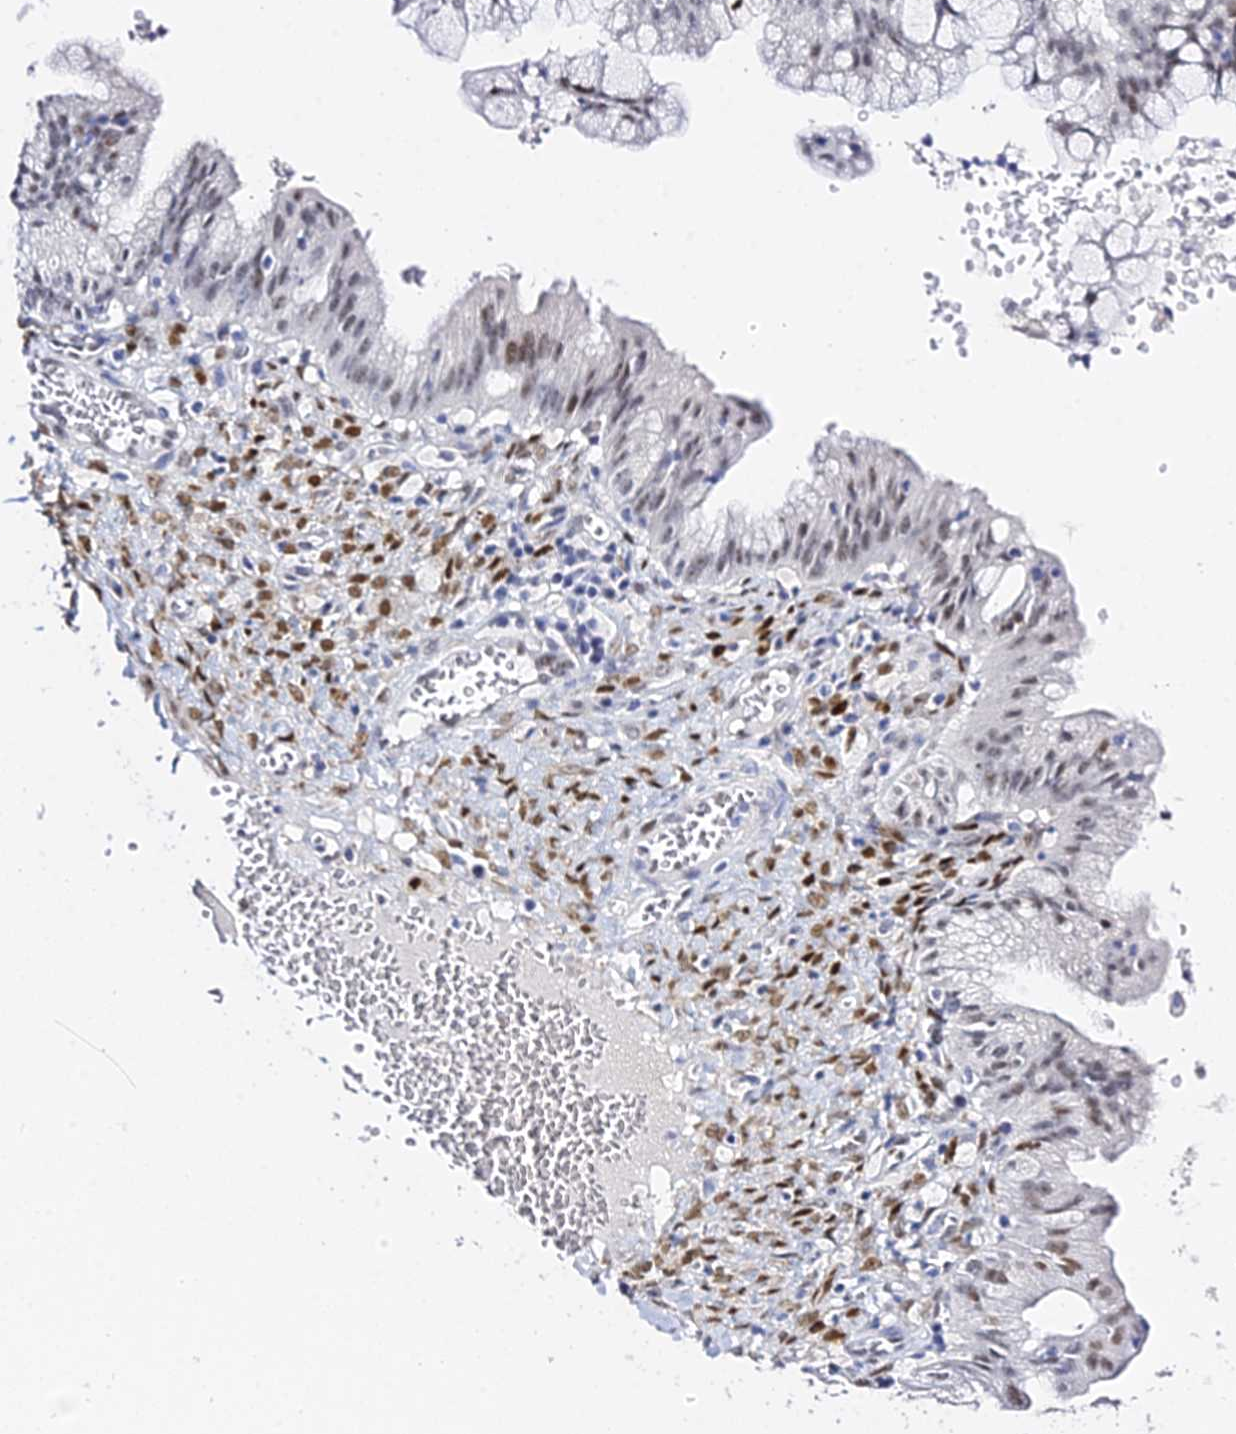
{"staining": {"intensity": "weak", "quantity": "<25%", "location": "nuclear"}, "tissue": "ovarian cancer", "cell_type": "Tumor cells", "image_type": "cancer", "snomed": [{"axis": "morphology", "description": "Cystadenocarcinoma, mucinous, NOS"}, {"axis": "topography", "description": "Ovary"}], "caption": "A high-resolution image shows immunohistochemistry (IHC) staining of ovarian mucinous cystadenocarcinoma, which displays no significant staining in tumor cells.", "gene": "POFUT2", "patient": {"sex": "female", "age": 70}}